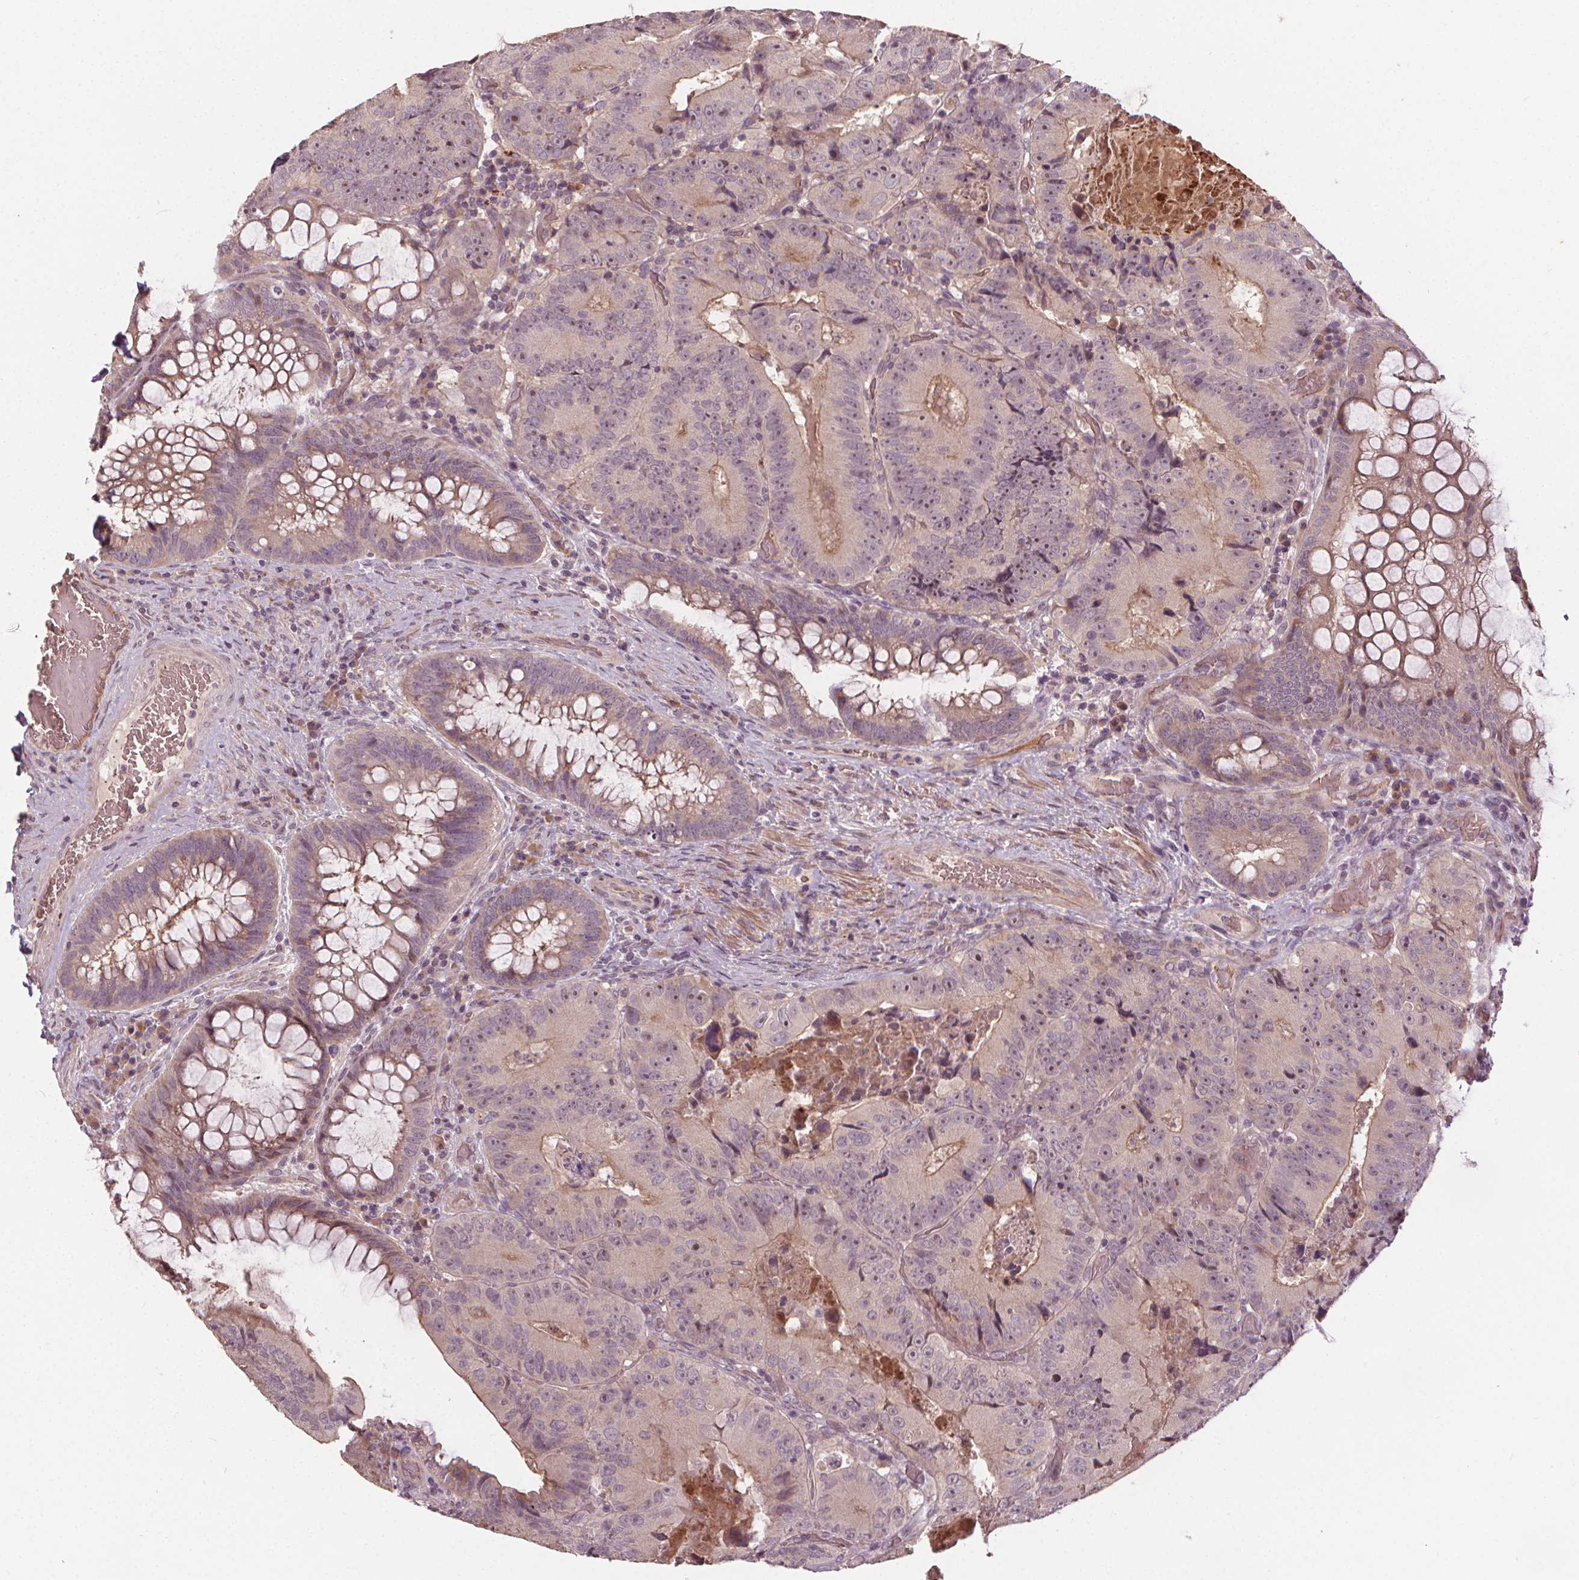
{"staining": {"intensity": "weak", "quantity": "<25%", "location": "cytoplasmic/membranous"}, "tissue": "colorectal cancer", "cell_type": "Tumor cells", "image_type": "cancer", "snomed": [{"axis": "morphology", "description": "Adenocarcinoma, NOS"}, {"axis": "topography", "description": "Colon"}], "caption": "Immunohistochemistry (IHC) photomicrograph of adenocarcinoma (colorectal) stained for a protein (brown), which displays no positivity in tumor cells.", "gene": "IPO13", "patient": {"sex": "female", "age": 86}}